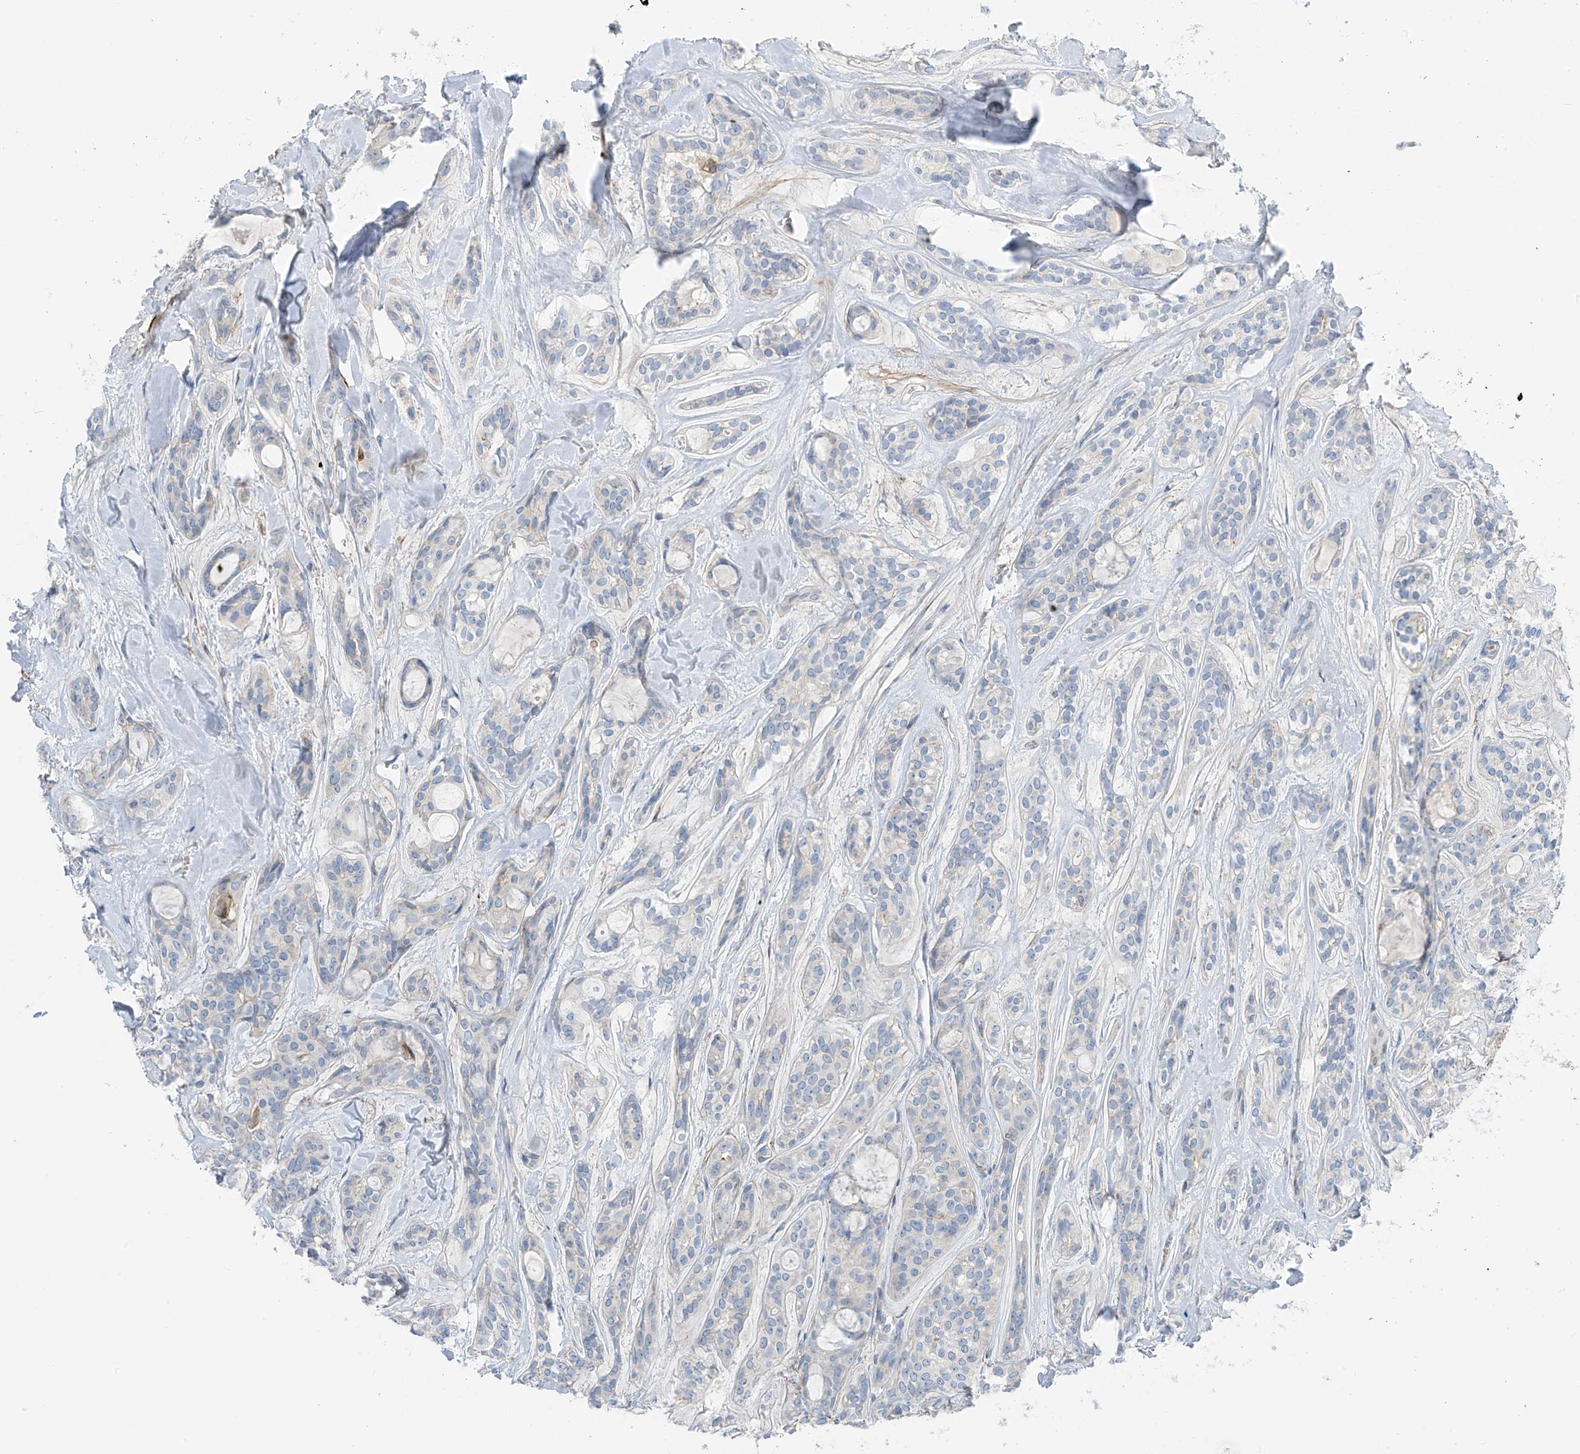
{"staining": {"intensity": "negative", "quantity": "none", "location": "none"}, "tissue": "head and neck cancer", "cell_type": "Tumor cells", "image_type": "cancer", "snomed": [{"axis": "morphology", "description": "Adenocarcinoma, NOS"}, {"axis": "topography", "description": "Head-Neck"}], "caption": "Photomicrograph shows no significant protein expression in tumor cells of adenocarcinoma (head and neck).", "gene": "NALCN", "patient": {"sex": "male", "age": 66}}